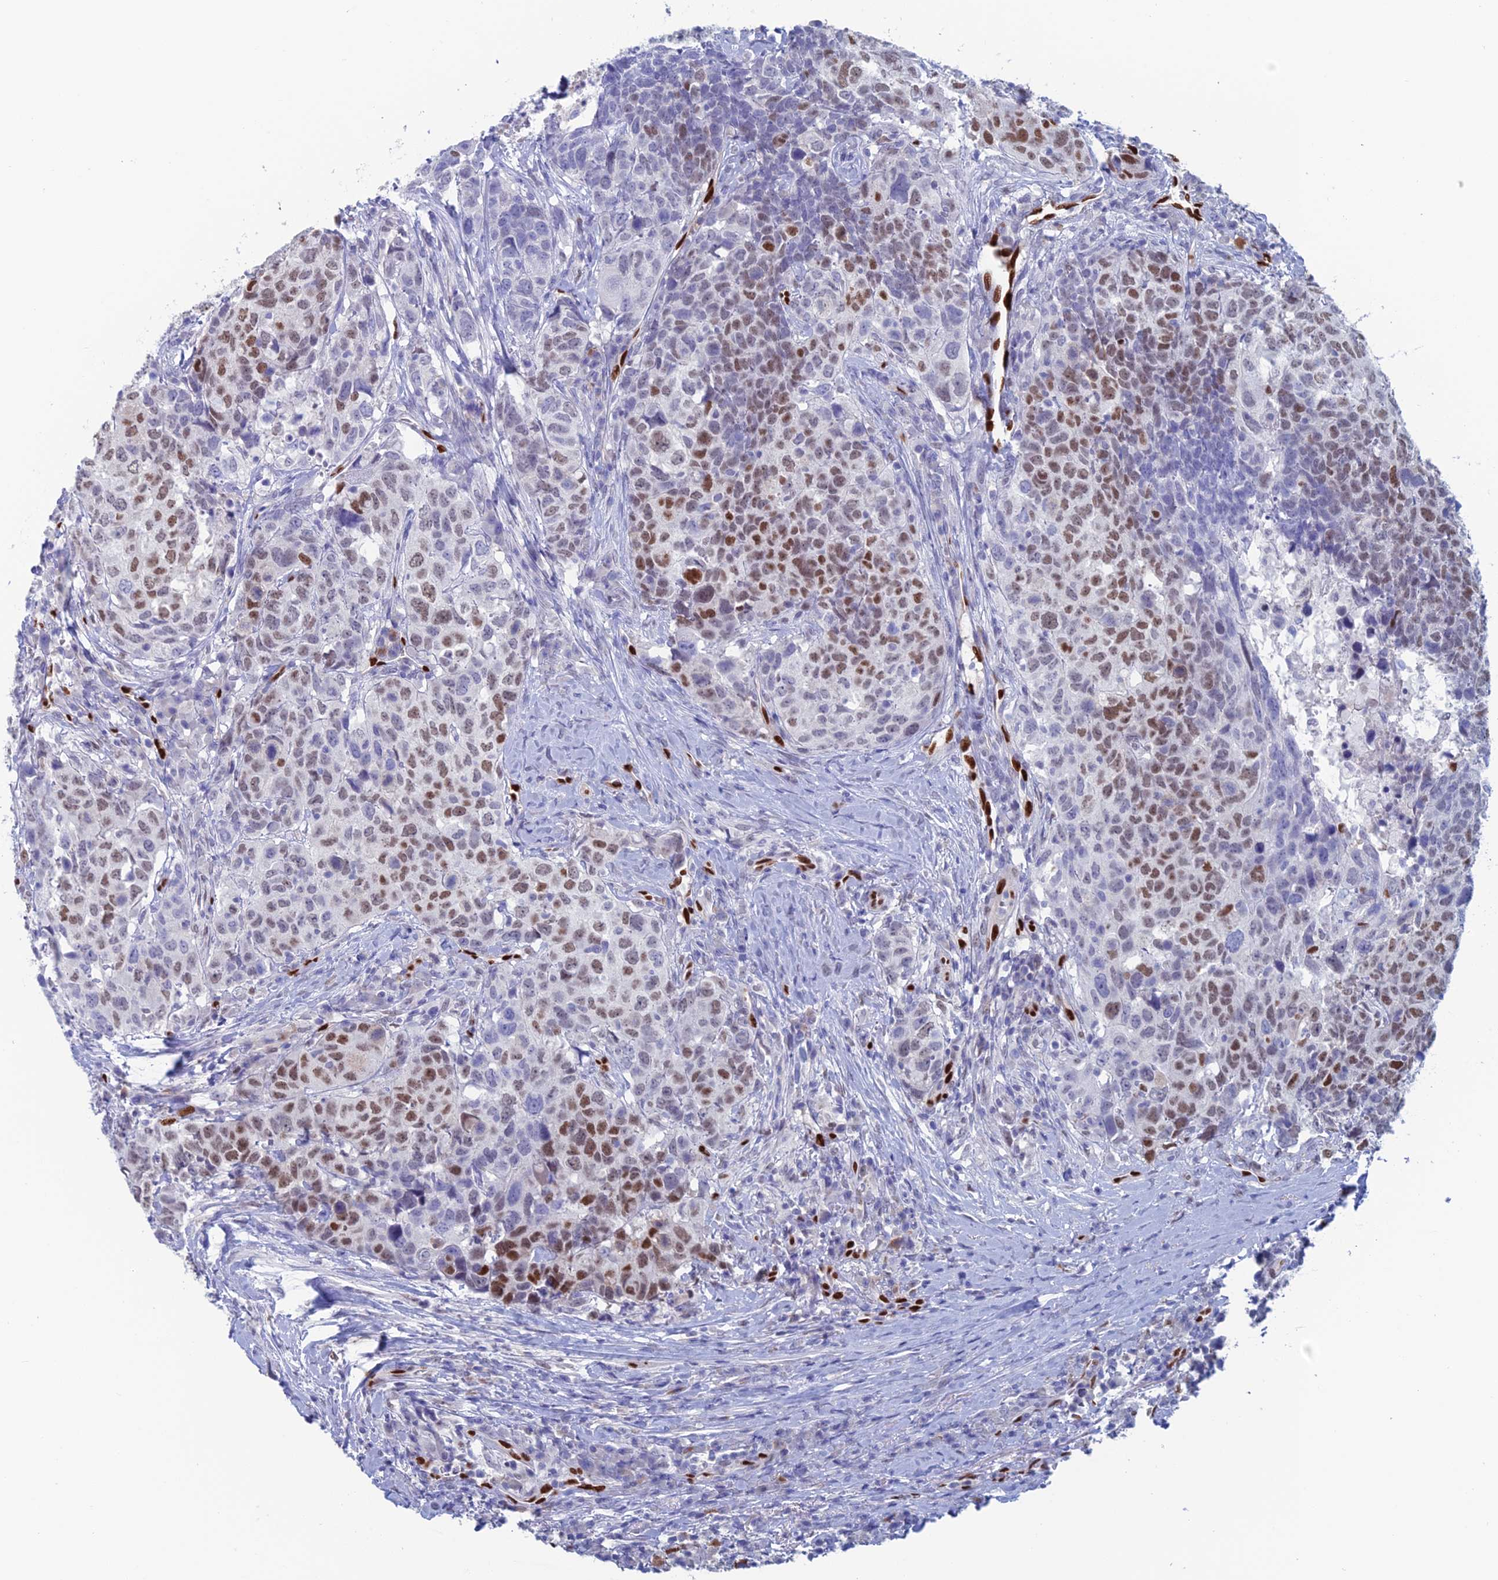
{"staining": {"intensity": "moderate", "quantity": "25%-75%", "location": "nuclear"}, "tissue": "head and neck cancer", "cell_type": "Tumor cells", "image_type": "cancer", "snomed": [{"axis": "morphology", "description": "Squamous cell carcinoma, NOS"}, {"axis": "topography", "description": "Head-Neck"}], "caption": "Protein analysis of squamous cell carcinoma (head and neck) tissue demonstrates moderate nuclear positivity in approximately 25%-75% of tumor cells.", "gene": "NOL4L", "patient": {"sex": "male", "age": 66}}